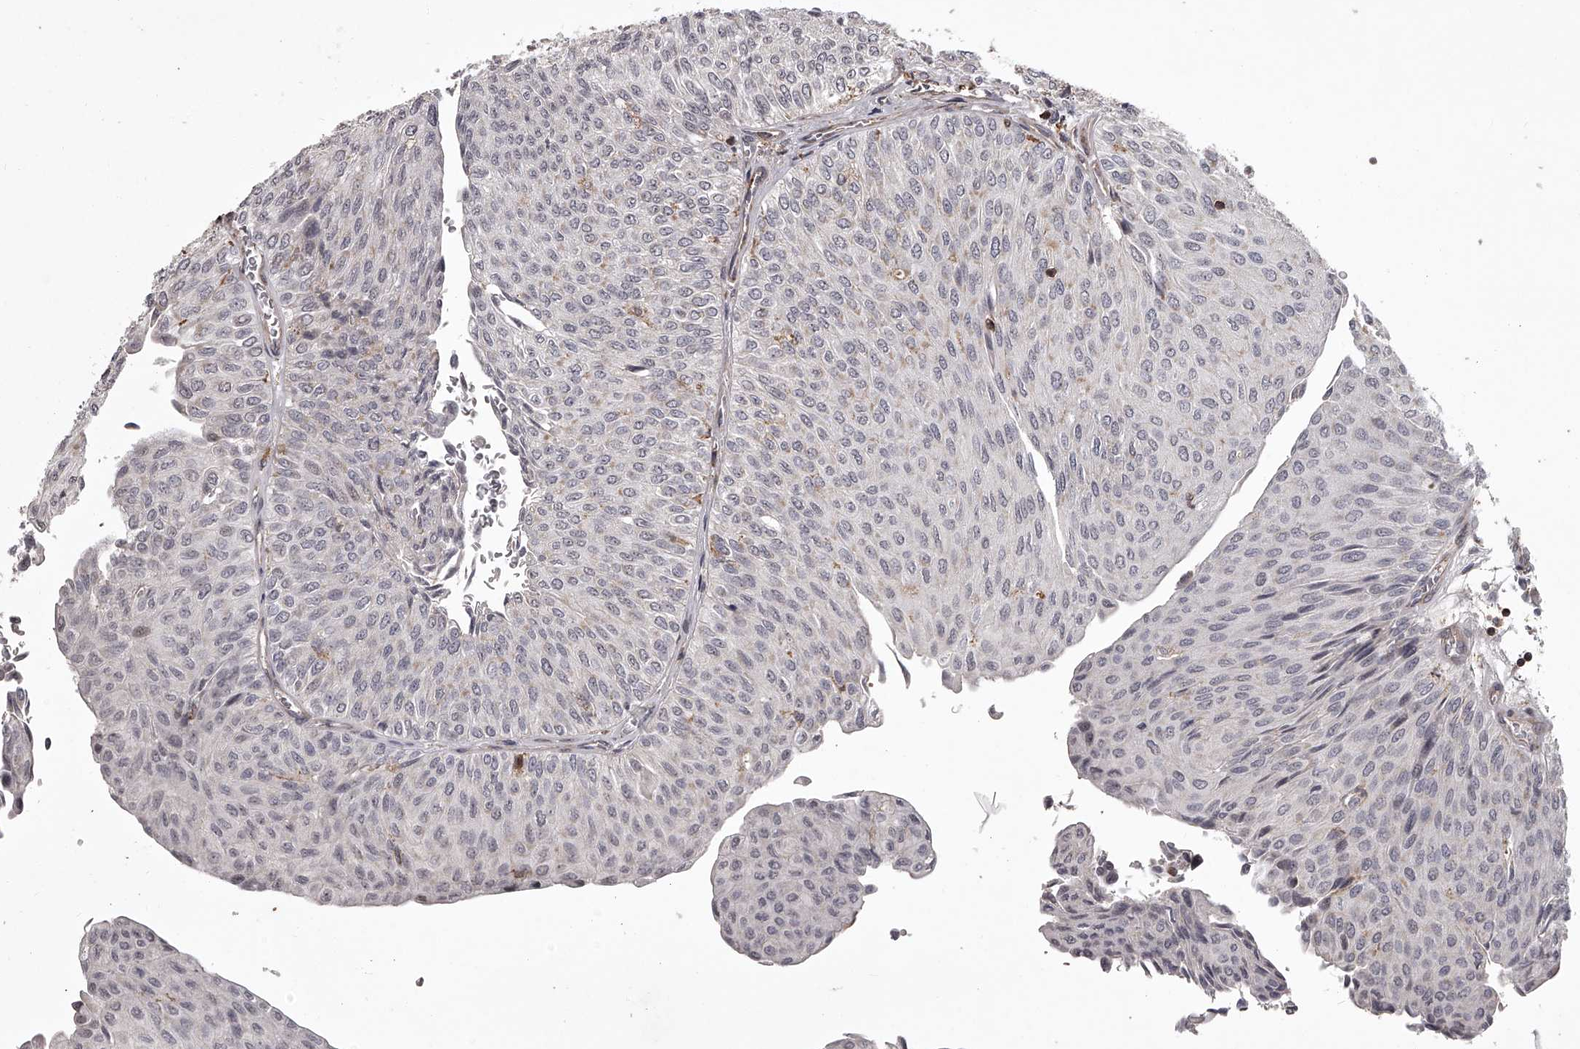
{"staining": {"intensity": "weak", "quantity": "<25%", "location": "cytoplasmic/membranous"}, "tissue": "urothelial cancer", "cell_type": "Tumor cells", "image_type": "cancer", "snomed": [{"axis": "morphology", "description": "Urothelial carcinoma, Low grade"}, {"axis": "topography", "description": "Urinary bladder"}], "caption": "This is a image of IHC staining of urothelial cancer, which shows no positivity in tumor cells.", "gene": "RRP36", "patient": {"sex": "male", "age": 78}}